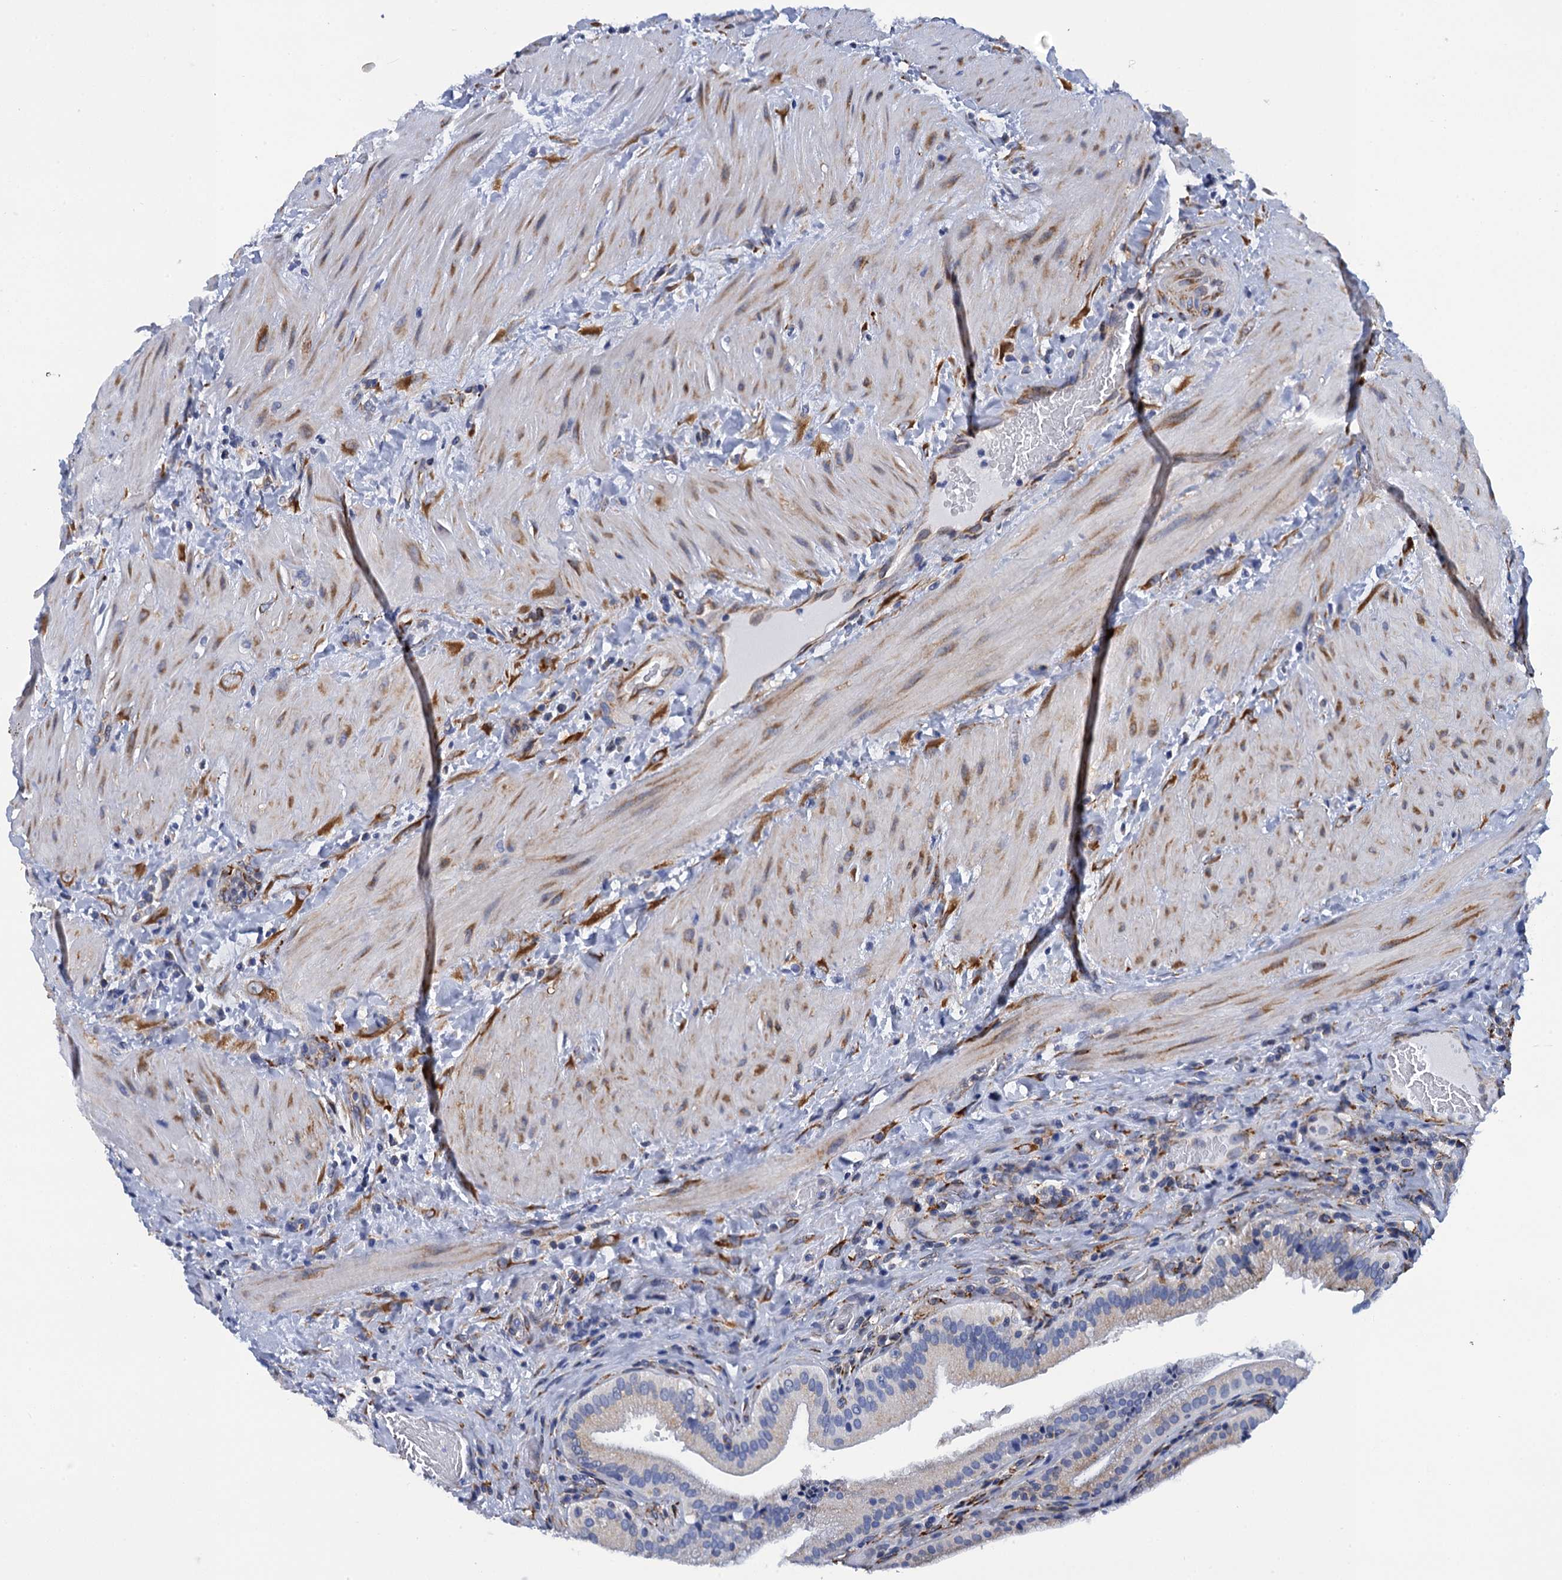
{"staining": {"intensity": "moderate", "quantity": "25%-75%", "location": "cytoplasmic/membranous"}, "tissue": "gallbladder", "cell_type": "Glandular cells", "image_type": "normal", "snomed": [{"axis": "morphology", "description": "Normal tissue, NOS"}, {"axis": "topography", "description": "Gallbladder"}], "caption": "Glandular cells display moderate cytoplasmic/membranous staining in about 25%-75% of cells in normal gallbladder.", "gene": "POGLUT3", "patient": {"sex": "male", "age": 24}}